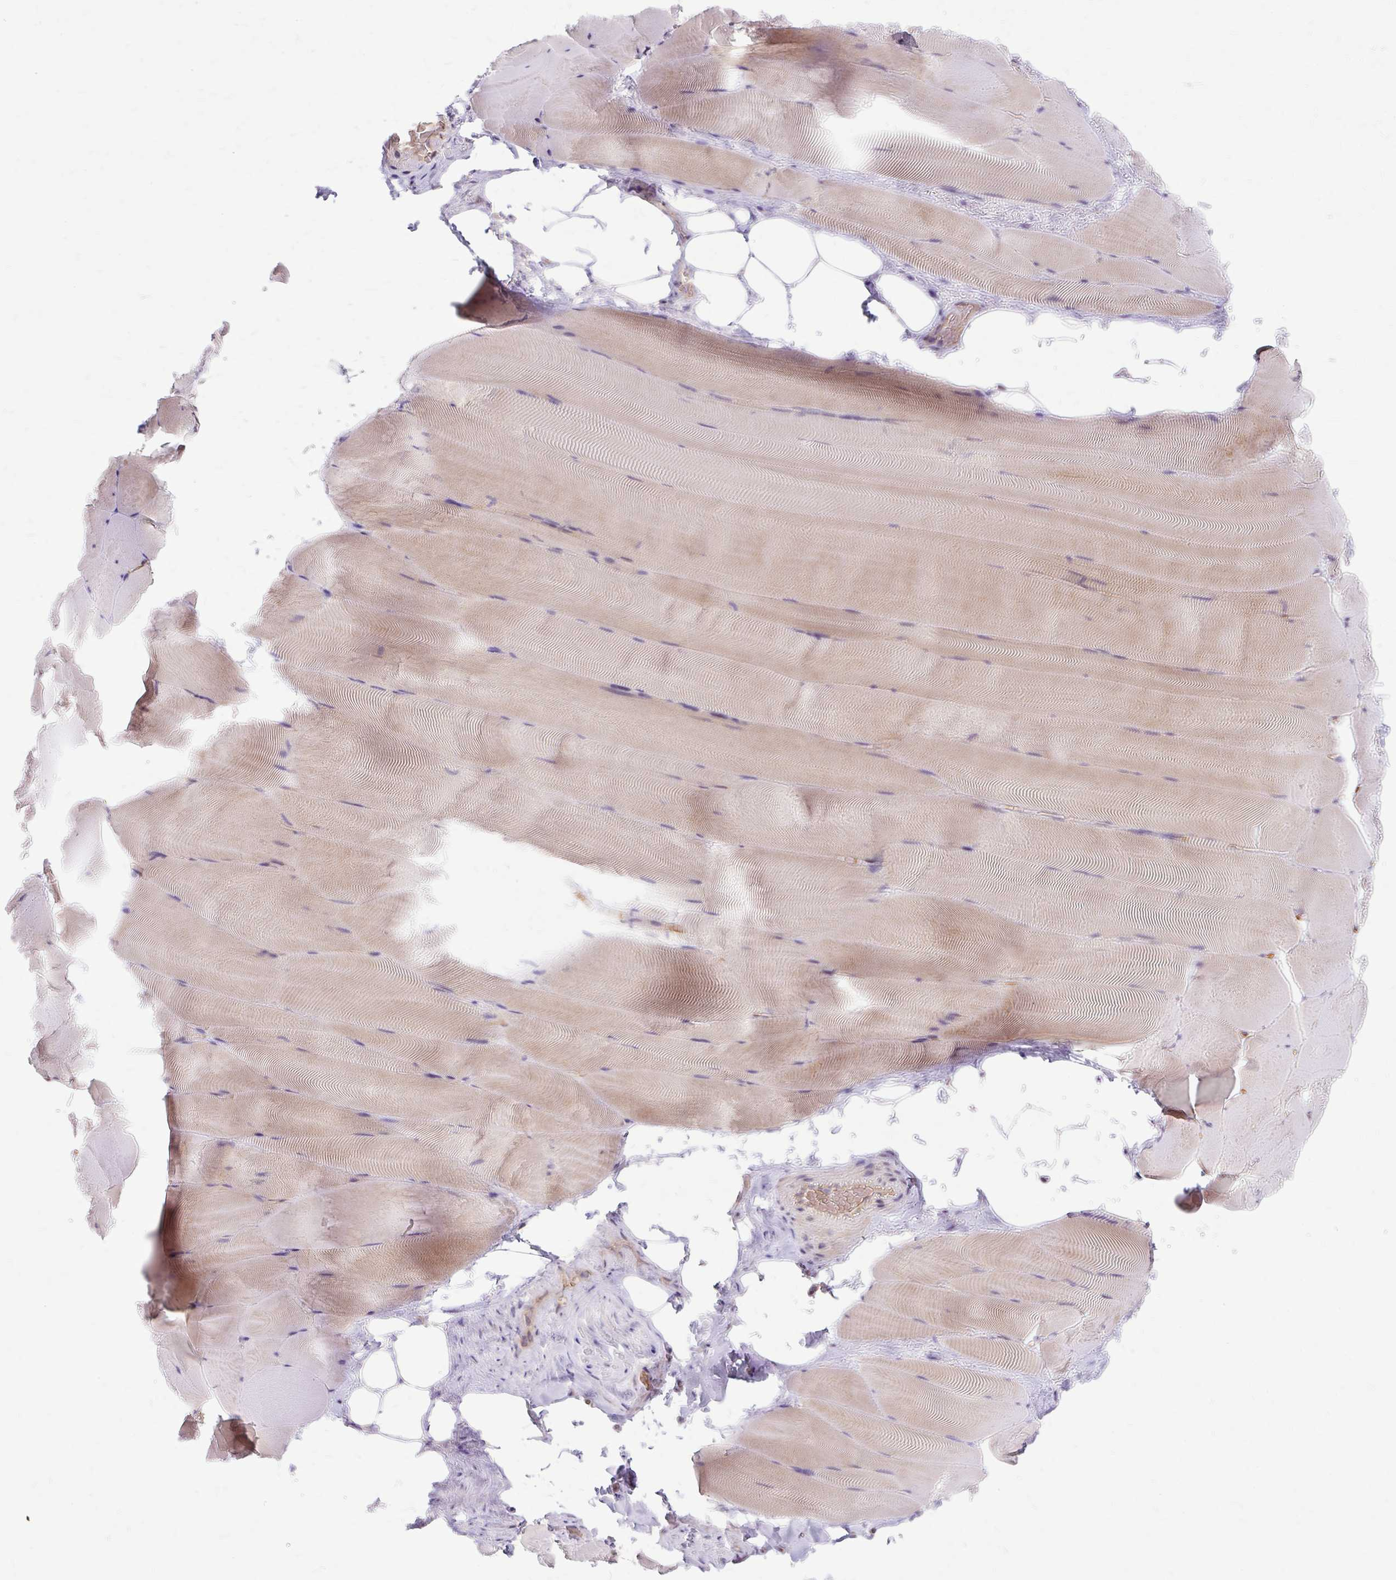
{"staining": {"intensity": "weak", "quantity": "25%-75%", "location": "cytoplasmic/membranous"}, "tissue": "skeletal muscle", "cell_type": "Myocytes", "image_type": "normal", "snomed": [{"axis": "morphology", "description": "Normal tissue, NOS"}, {"axis": "topography", "description": "Skeletal muscle"}], "caption": "Immunohistochemical staining of benign skeletal muscle reveals low levels of weak cytoplasmic/membranous staining in approximately 25%-75% of myocytes.", "gene": "USHBP1", "patient": {"sex": "female", "age": 64}}